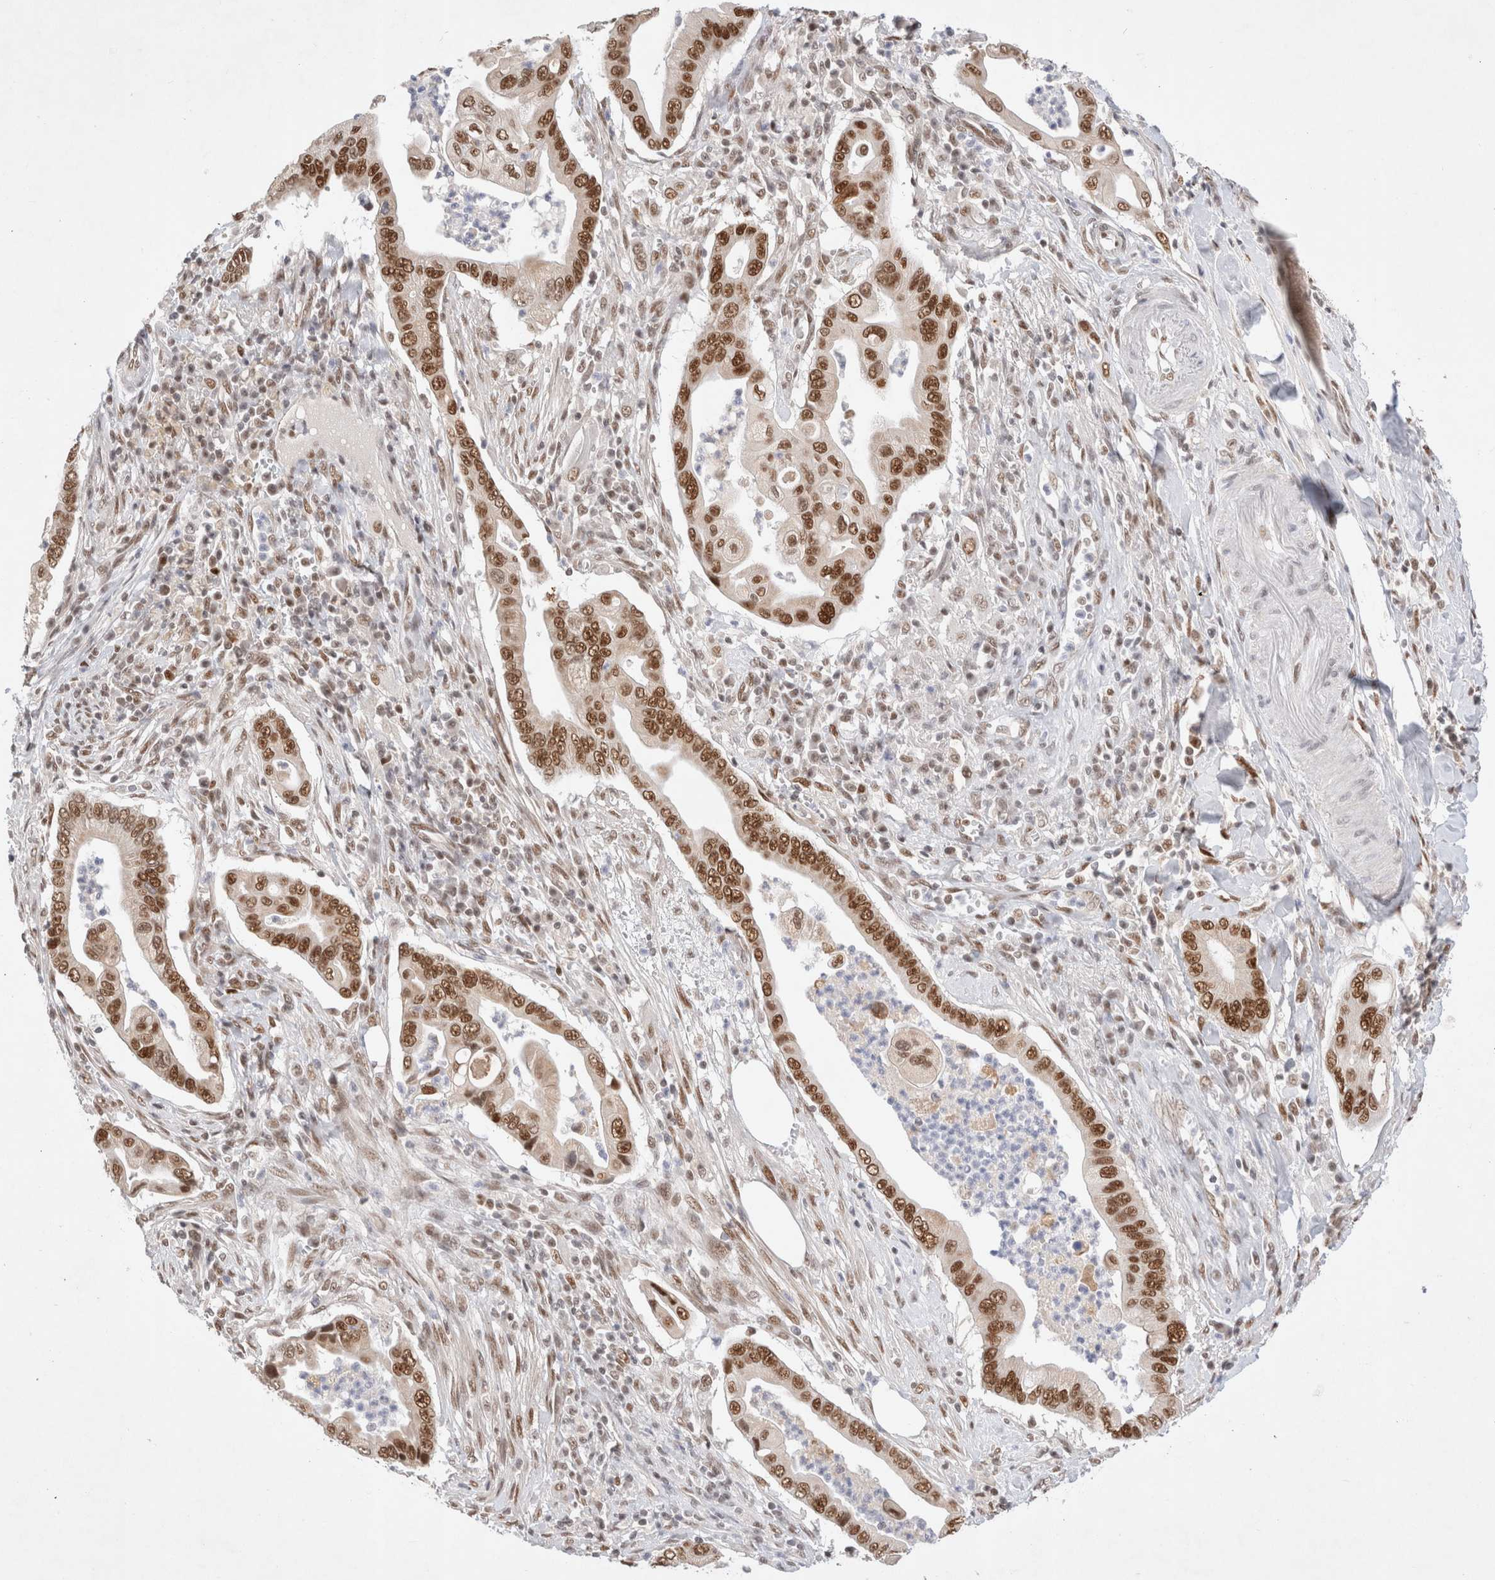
{"staining": {"intensity": "strong", "quantity": ">75%", "location": "nuclear"}, "tissue": "pancreatic cancer", "cell_type": "Tumor cells", "image_type": "cancer", "snomed": [{"axis": "morphology", "description": "Adenocarcinoma, NOS"}, {"axis": "topography", "description": "Pancreas"}], "caption": "A micrograph of pancreatic adenocarcinoma stained for a protein demonstrates strong nuclear brown staining in tumor cells.", "gene": "GTF2I", "patient": {"sex": "male", "age": 78}}